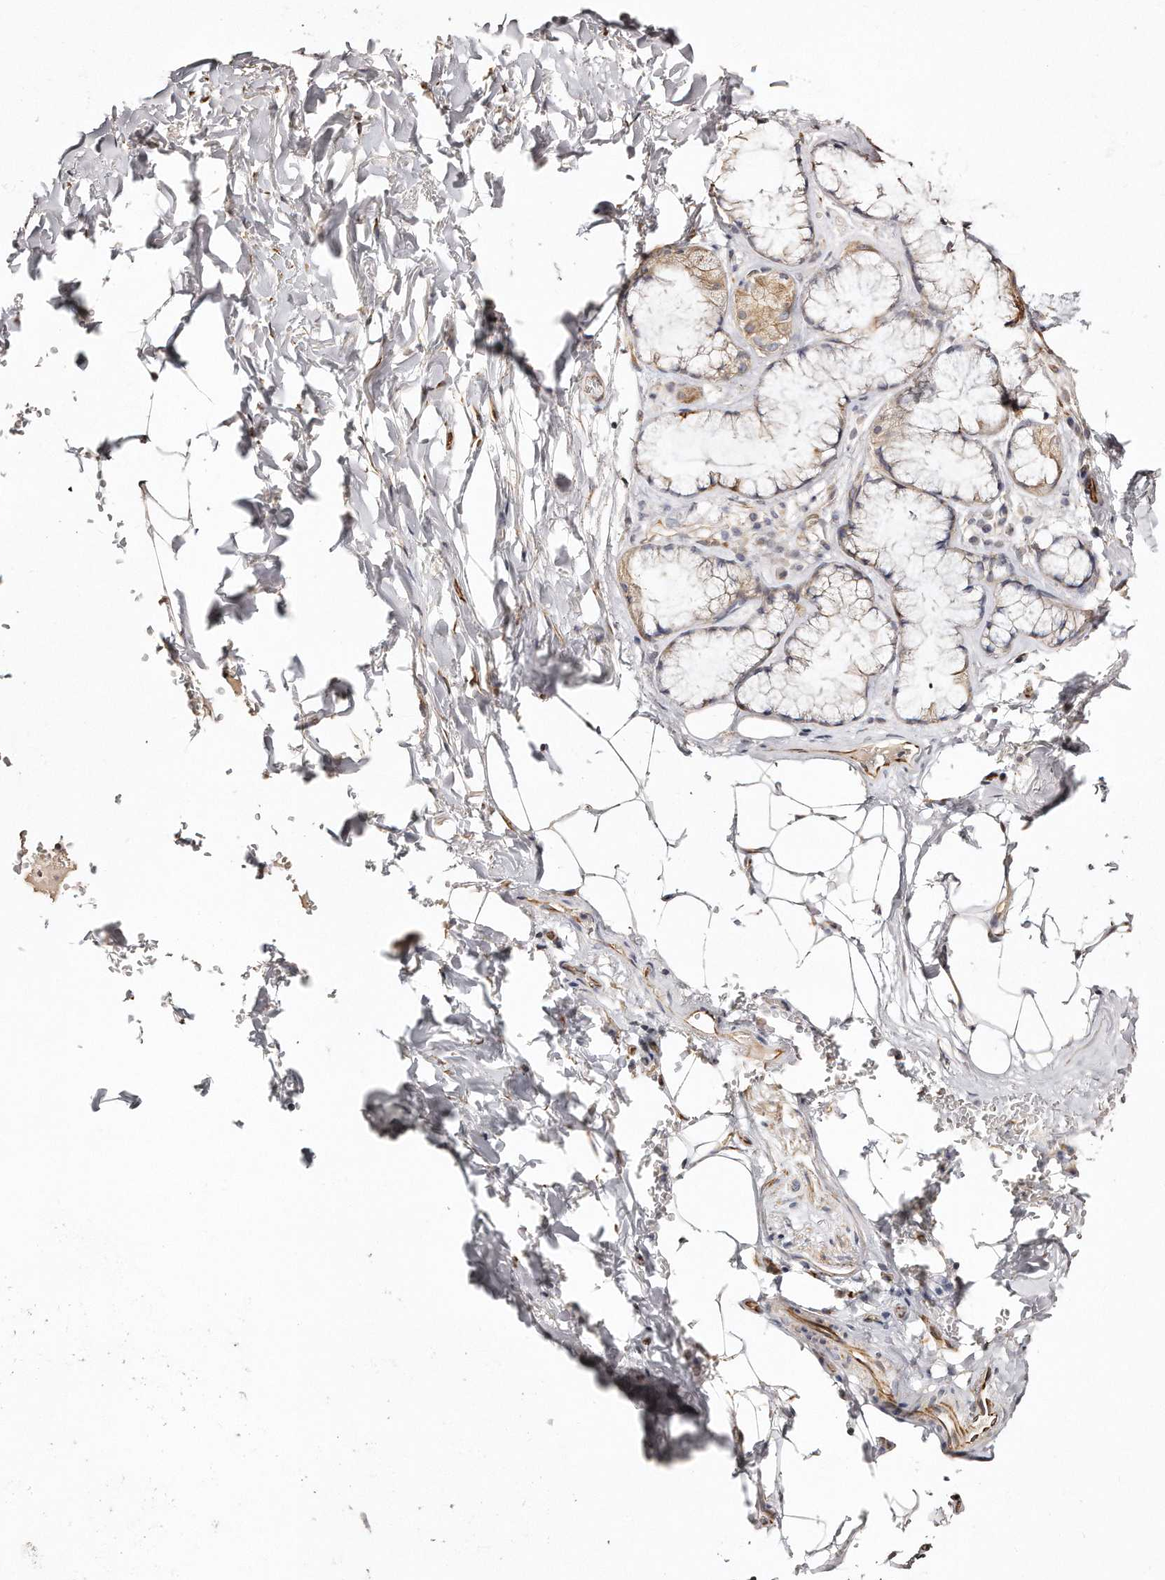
{"staining": {"intensity": "negative", "quantity": "none", "location": "none"}, "tissue": "adipose tissue", "cell_type": "Adipocytes", "image_type": "normal", "snomed": [{"axis": "morphology", "description": "Normal tissue, NOS"}, {"axis": "topography", "description": "Cartilage tissue"}], "caption": "High magnification brightfield microscopy of normal adipose tissue stained with DAB (3,3'-diaminobenzidine) (brown) and counterstained with hematoxylin (blue): adipocytes show no significant expression. The staining was performed using DAB (3,3'-diaminobenzidine) to visualize the protein expression in brown, while the nuclei were stained in blue with hematoxylin (Magnification: 20x).", "gene": "ZYG11A", "patient": {"sex": "female", "age": 63}}